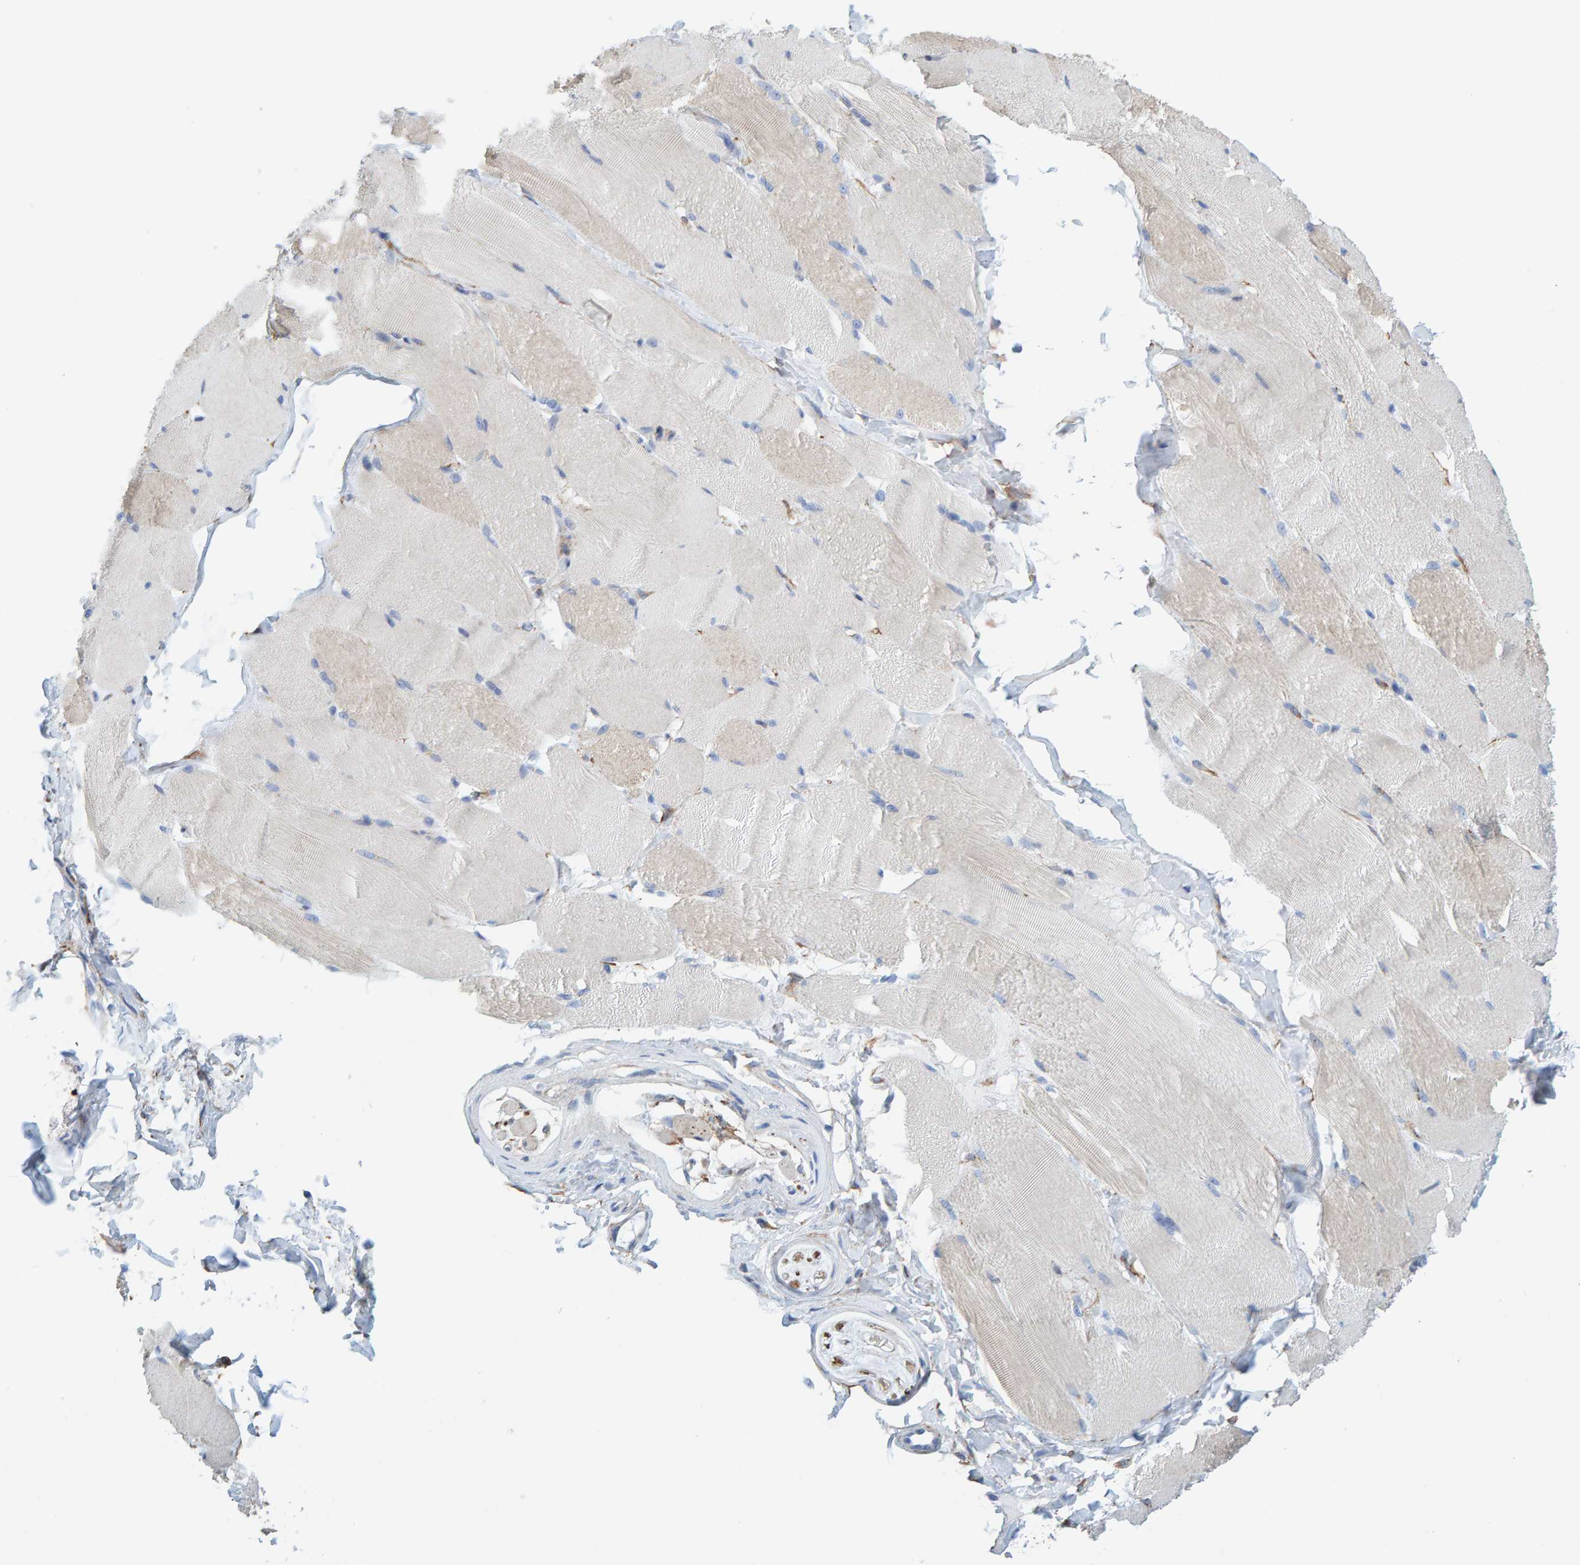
{"staining": {"intensity": "negative", "quantity": "none", "location": "none"}, "tissue": "skeletal muscle", "cell_type": "Myocytes", "image_type": "normal", "snomed": [{"axis": "morphology", "description": "Normal tissue, NOS"}, {"axis": "topography", "description": "Skin"}, {"axis": "topography", "description": "Skeletal muscle"}], "caption": "Immunohistochemical staining of unremarkable human skeletal muscle demonstrates no significant staining in myocytes. Nuclei are stained in blue.", "gene": "MAP1B", "patient": {"sex": "male", "age": 83}}